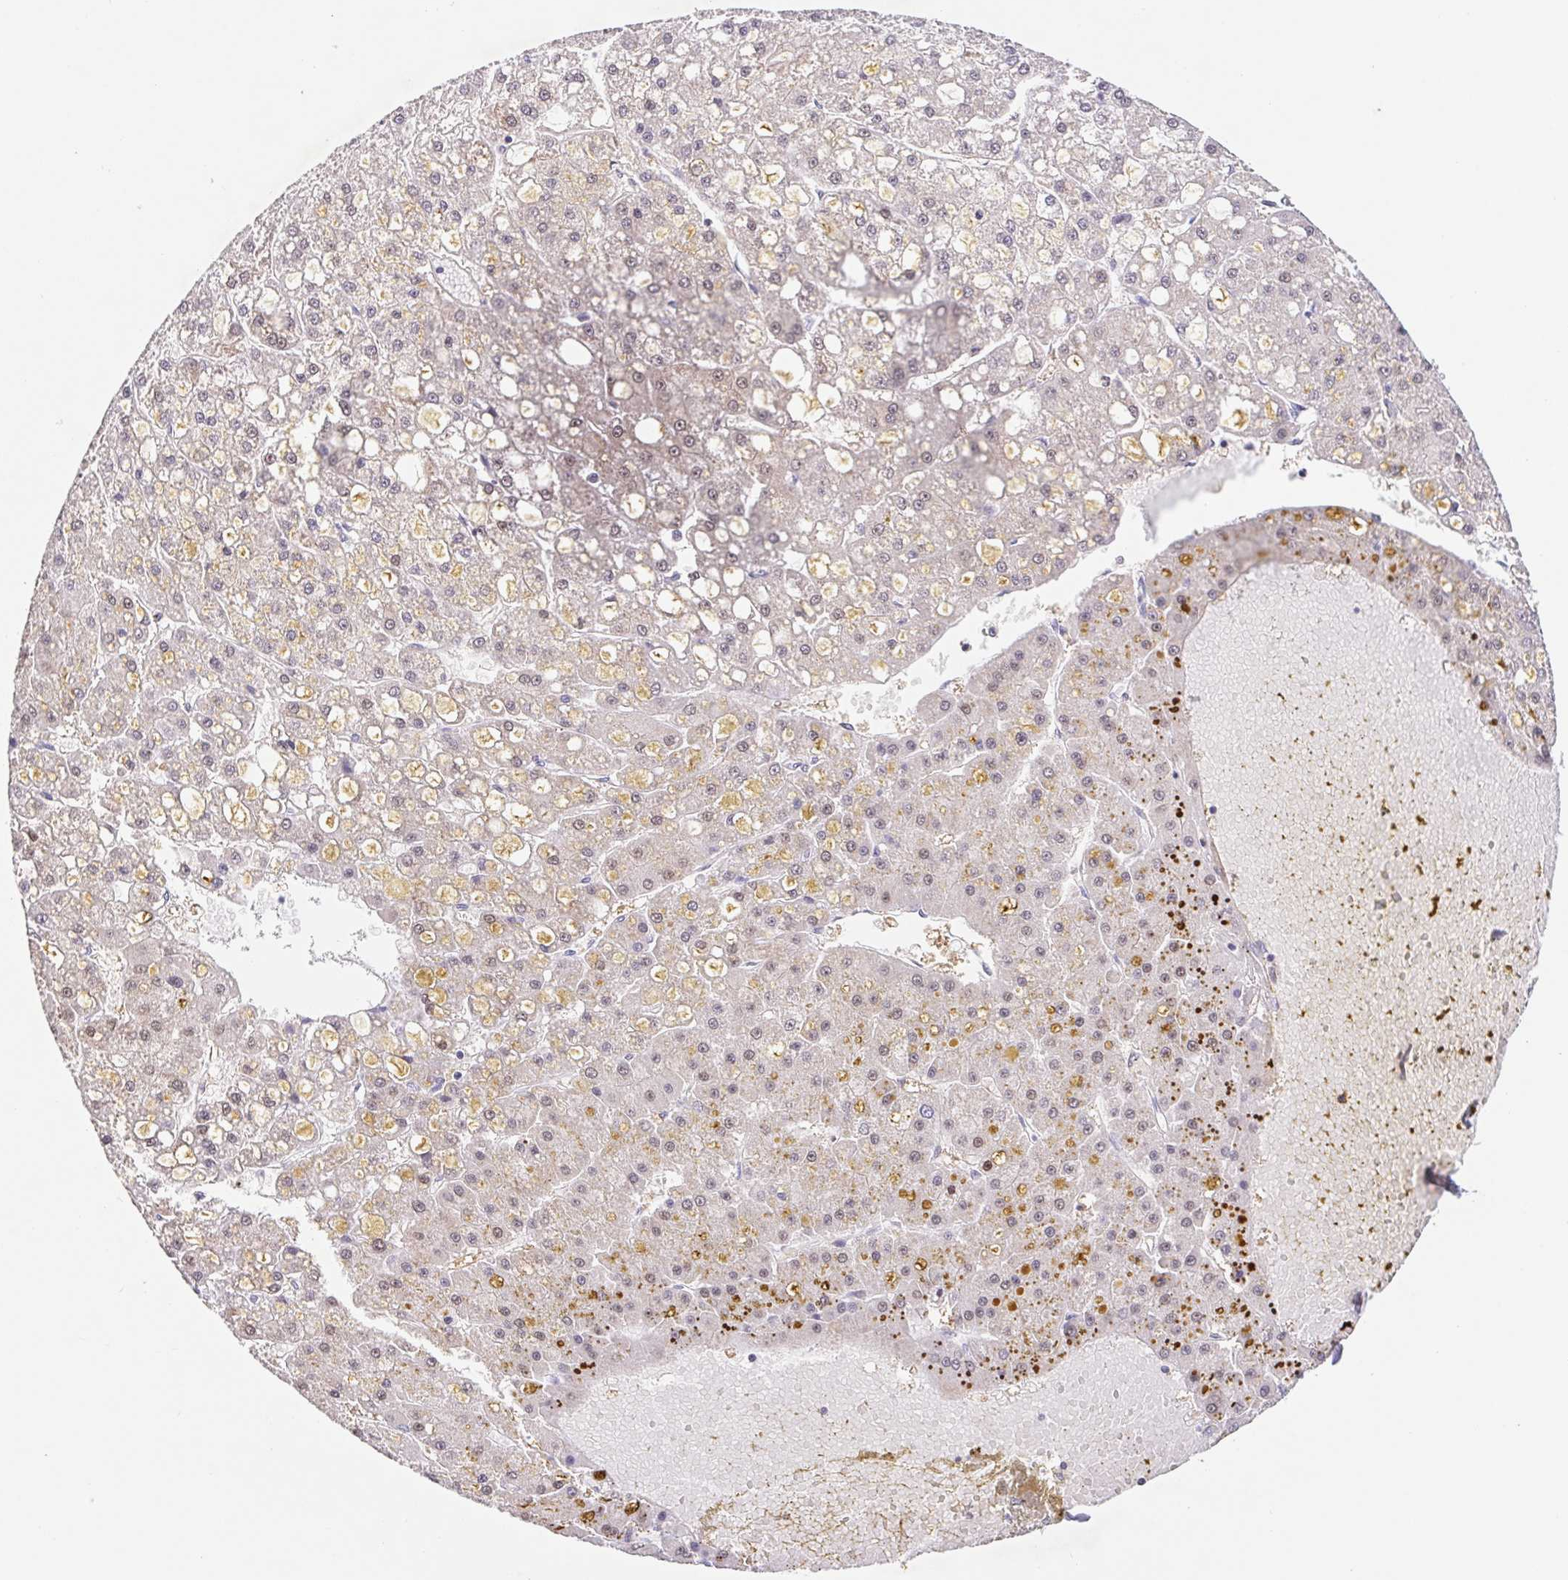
{"staining": {"intensity": "negative", "quantity": "none", "location": "none"}, "tissue": "liver cancer", "cell_type": "Tumor cells", "image_type": "cancer", "snomed": [{"axis": "morphology", "description": "Carcinoma, Hepatocellular, NOS"}, {"axis": "topography", "description": "Liver"}], "caption": "This is a histopathology image of IHC staining of hepatocellular carcinoma (liver), which shows no positivity in tumor cells.", "gene": "L3MBTL4", "patient": {"sex": "male", "age": 67}}